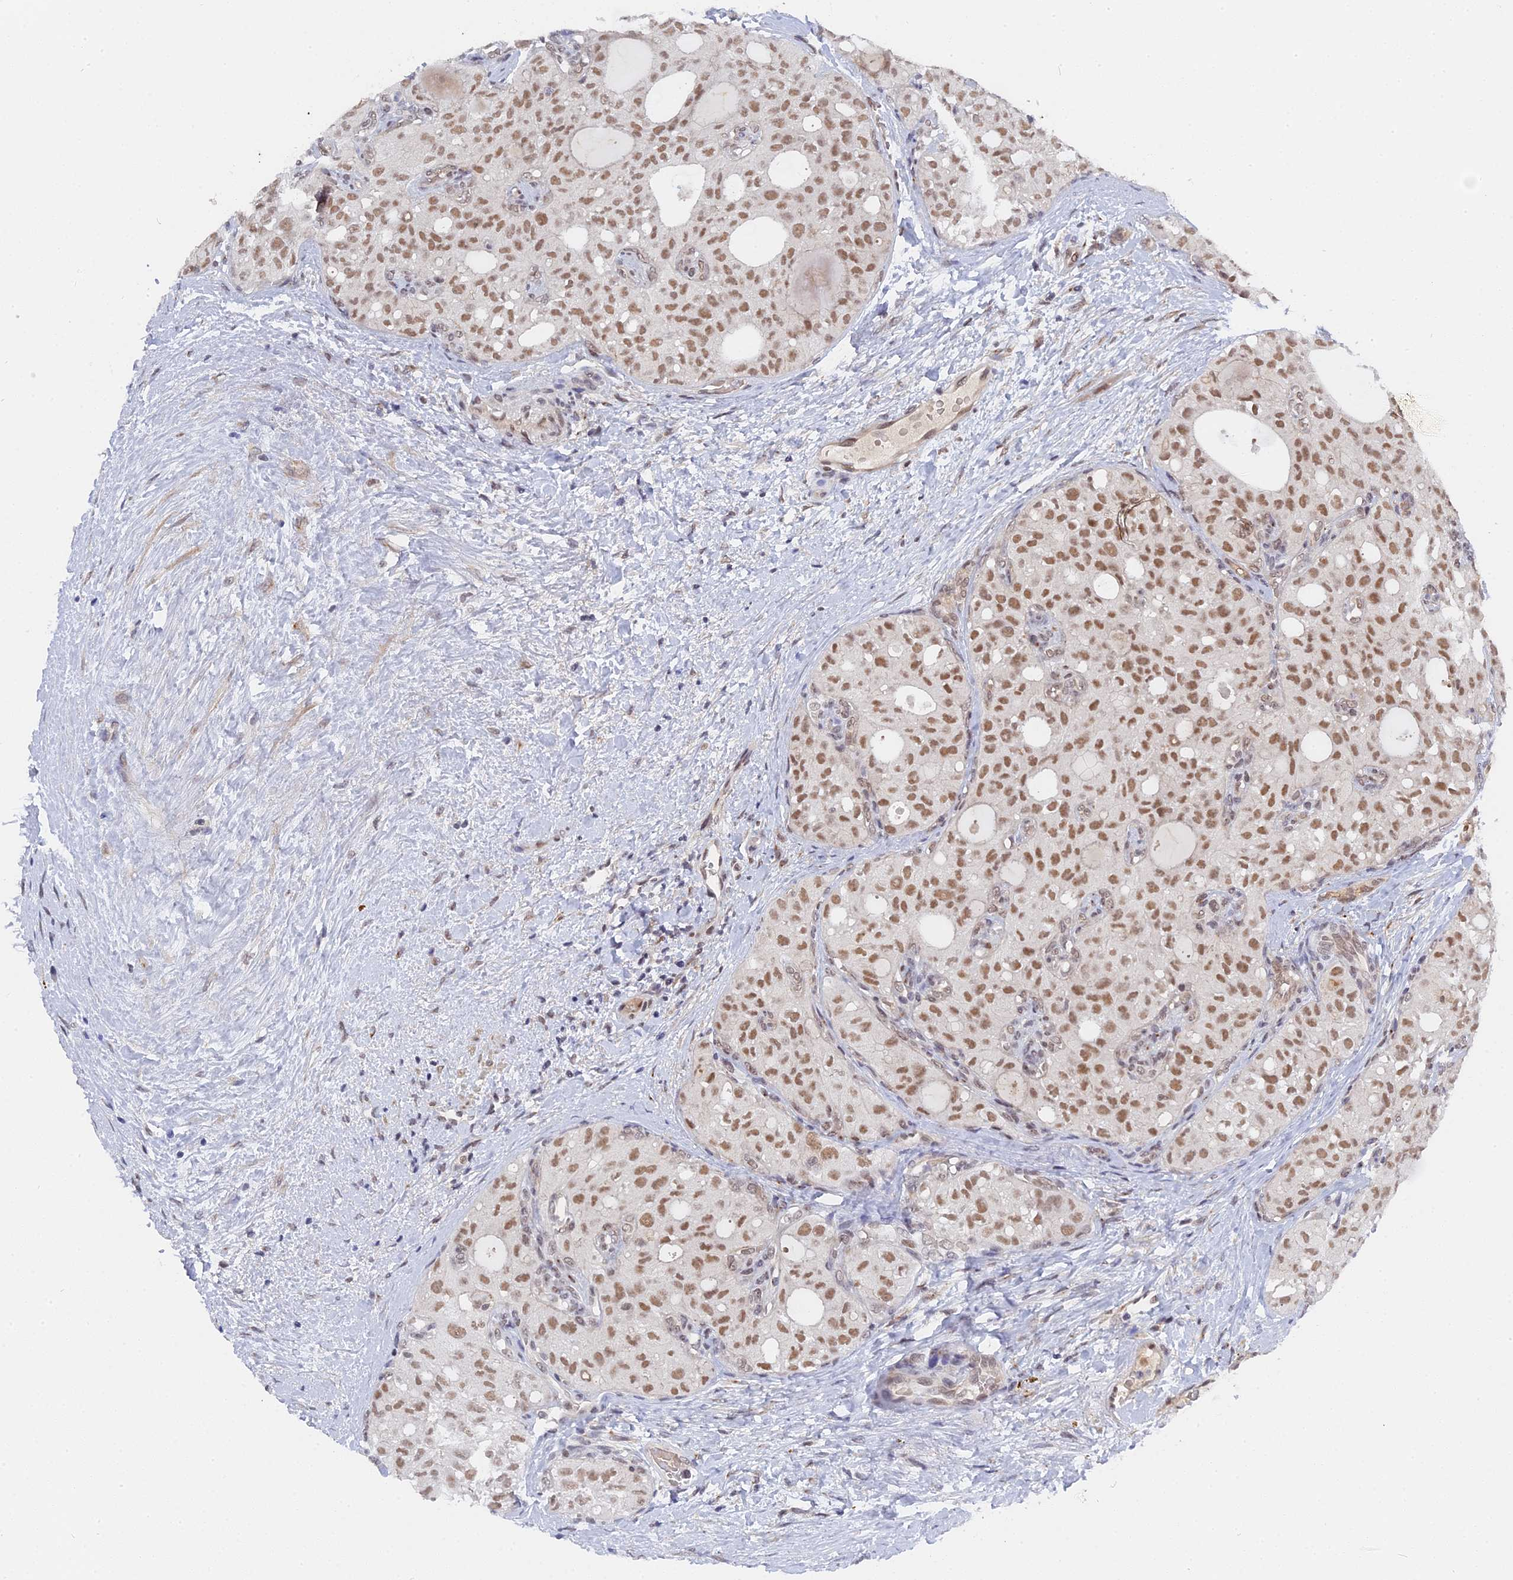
{"staining": {"intensity": "moderate", "quantity": ">75%", "location": "nuclear"}, "tissue": "thyroid cancer", "cell_type": "Tumor cells", "image_type": "cancer", "snomed": [{"axis": "morphology", "description": "Follicular adenoma carcinoma, NOS"}, {"axis": "topography", "description": "Thyroid gland"}], "caption": "IHC of thyroid cancer (follicular adenoma carcinoma) demonstrates medium levels of moderate nuclear positivity in approximately >75% of tumor cells.", "gene": "CCDC85A", "patient": {"sex": "male", "age": 75}}